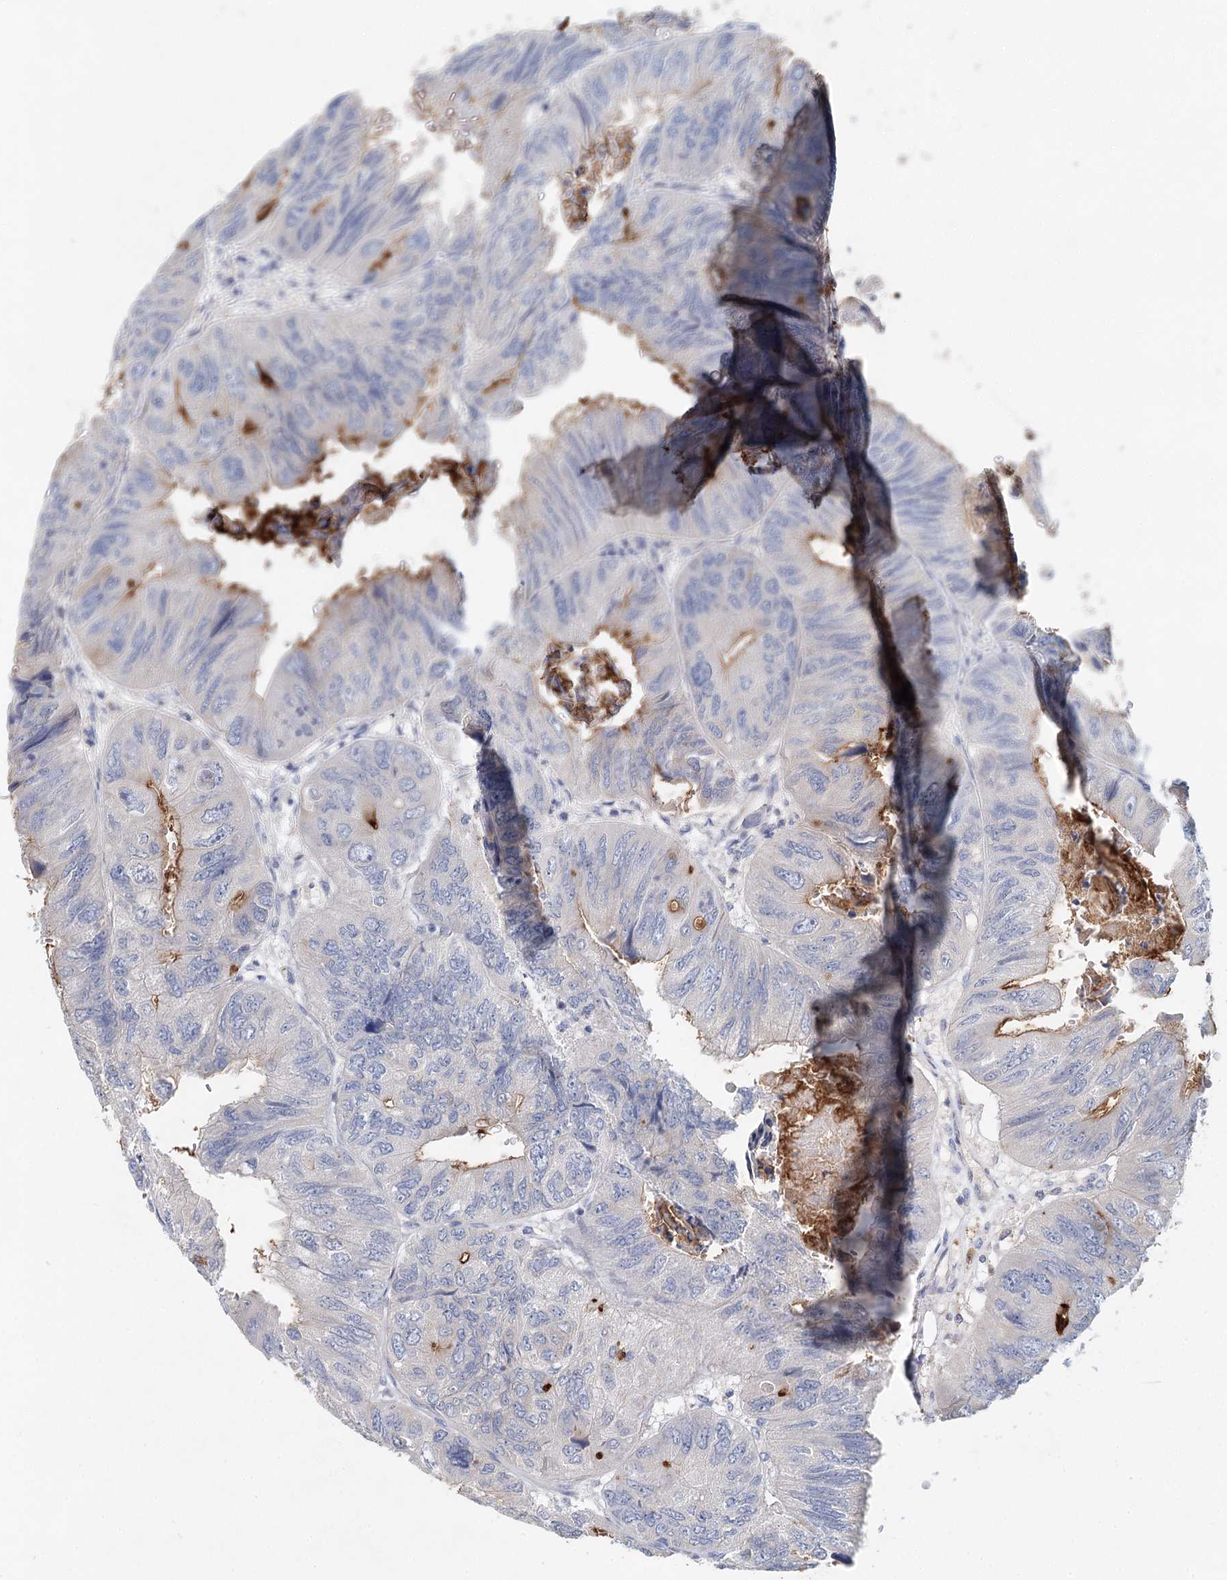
{"staining": {"intensity": "moderate", "quantity": "<25%", "location": "cytoplasmic/membranous"}, "tissue": "colorectal cancer", "cell_type": "Tumor cells", "image_type": "cancer", "snomed": [{"axis": "morphology", "description": "Adenocarcinoma, NOS"}, {"axis": "topography", "description": "Rectum"}], "caption": "Protein expression analysis of colorectal cancer reveals moderate cytoplasmic/membranous positivity in about <25% of tumor cells.", "gene": "SLC19A3", "patient": {"sex": "male", "age": 63}}